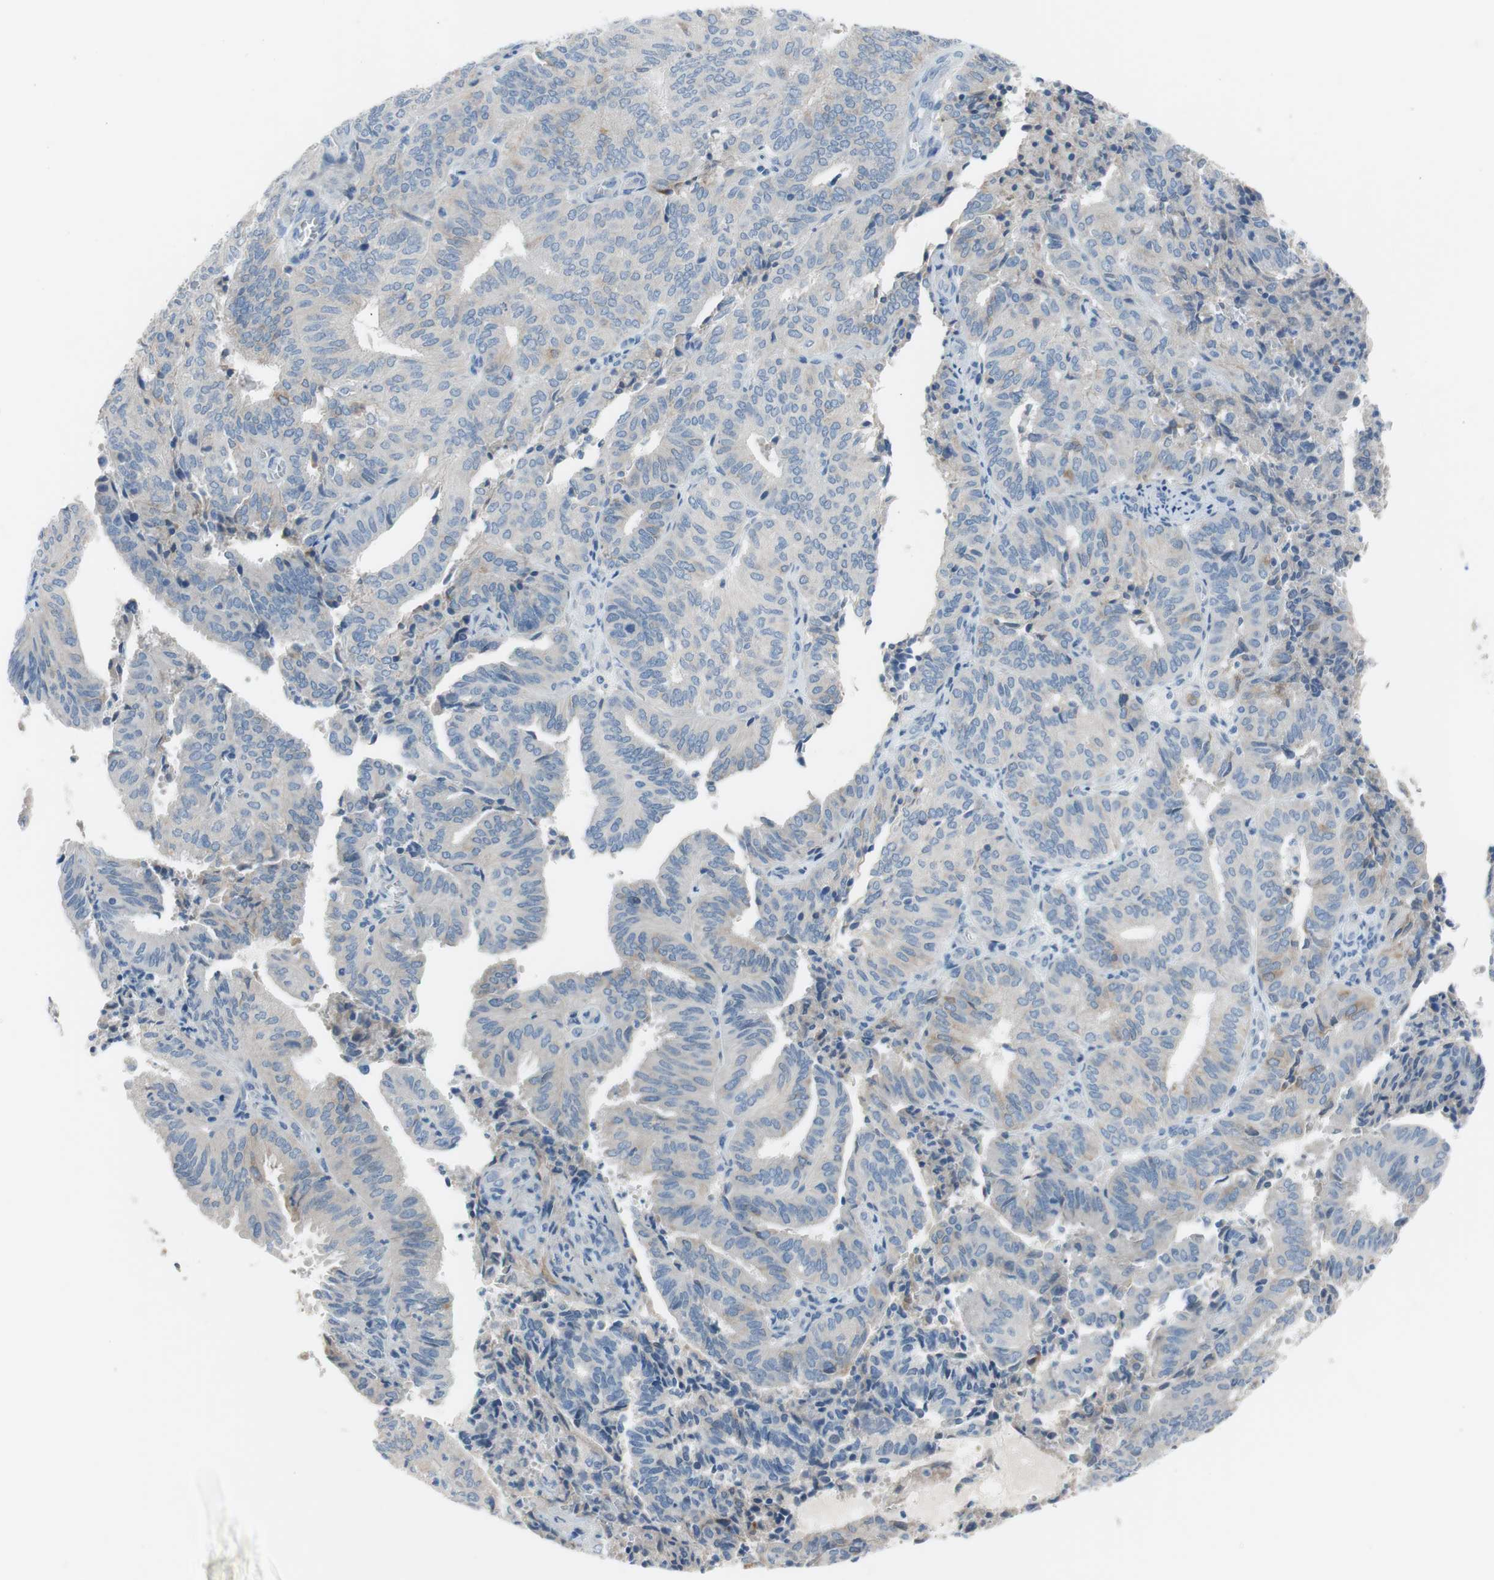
{"staining": {"intensity": "weak", "quantity": "<25%", "location": "cytoplasmic/membranous"}, "tissue": "endometrial cancer", "cell_type": "Tumor cells", "image_type": "cancer", "snomed": [{"axis": "morphology", "description": "Adenocarcinoma, NOS"}, {"axis": "topography", "description": "Uterus"}], "caption": "An IHC micrograph of adenocarcinoma (endometrial) is shown. There is no staining in tumor cells of adenocarcinoma (endometrial).", "gene": "FDFT1", "patient": {"sex": "female", "age": 60}}